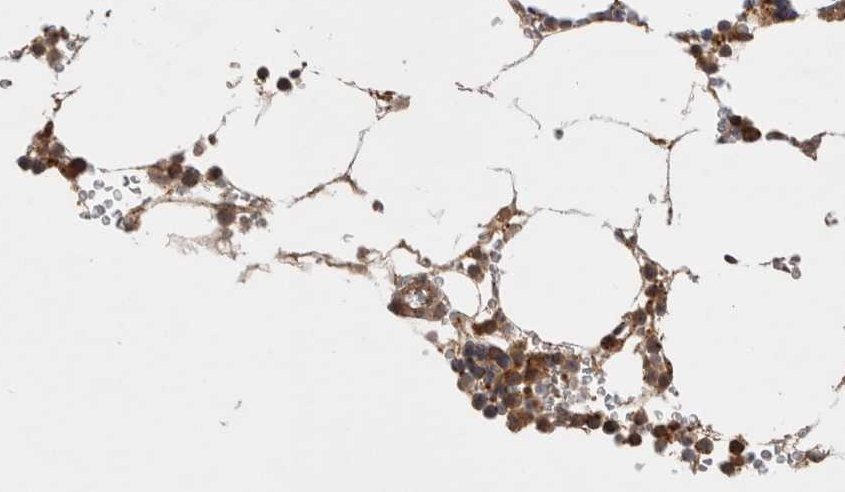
{"staining": {"intensity": "moderate", "quantity": ">75%", "location": "cytoplasmic/membranous"}, "tissue": "bone marrow", "cell_type": "Hematopoietic cells", "image_type": "normal", "snomed": [{"axis": "morphology", "description": "Normal tissue, NOS"}, {"axis": "topography", "description": "Bone marrow"}], "caption": "Hematopoietic cells reveal medium levels of moderate cytoplasmic/membranous expression in about >75% of cells in unremarkable bone marrow. (IHC, brightfield microscopy, high magnification).", "gene": "VPS28", "patient": {"sex": "male", "age": 70}}